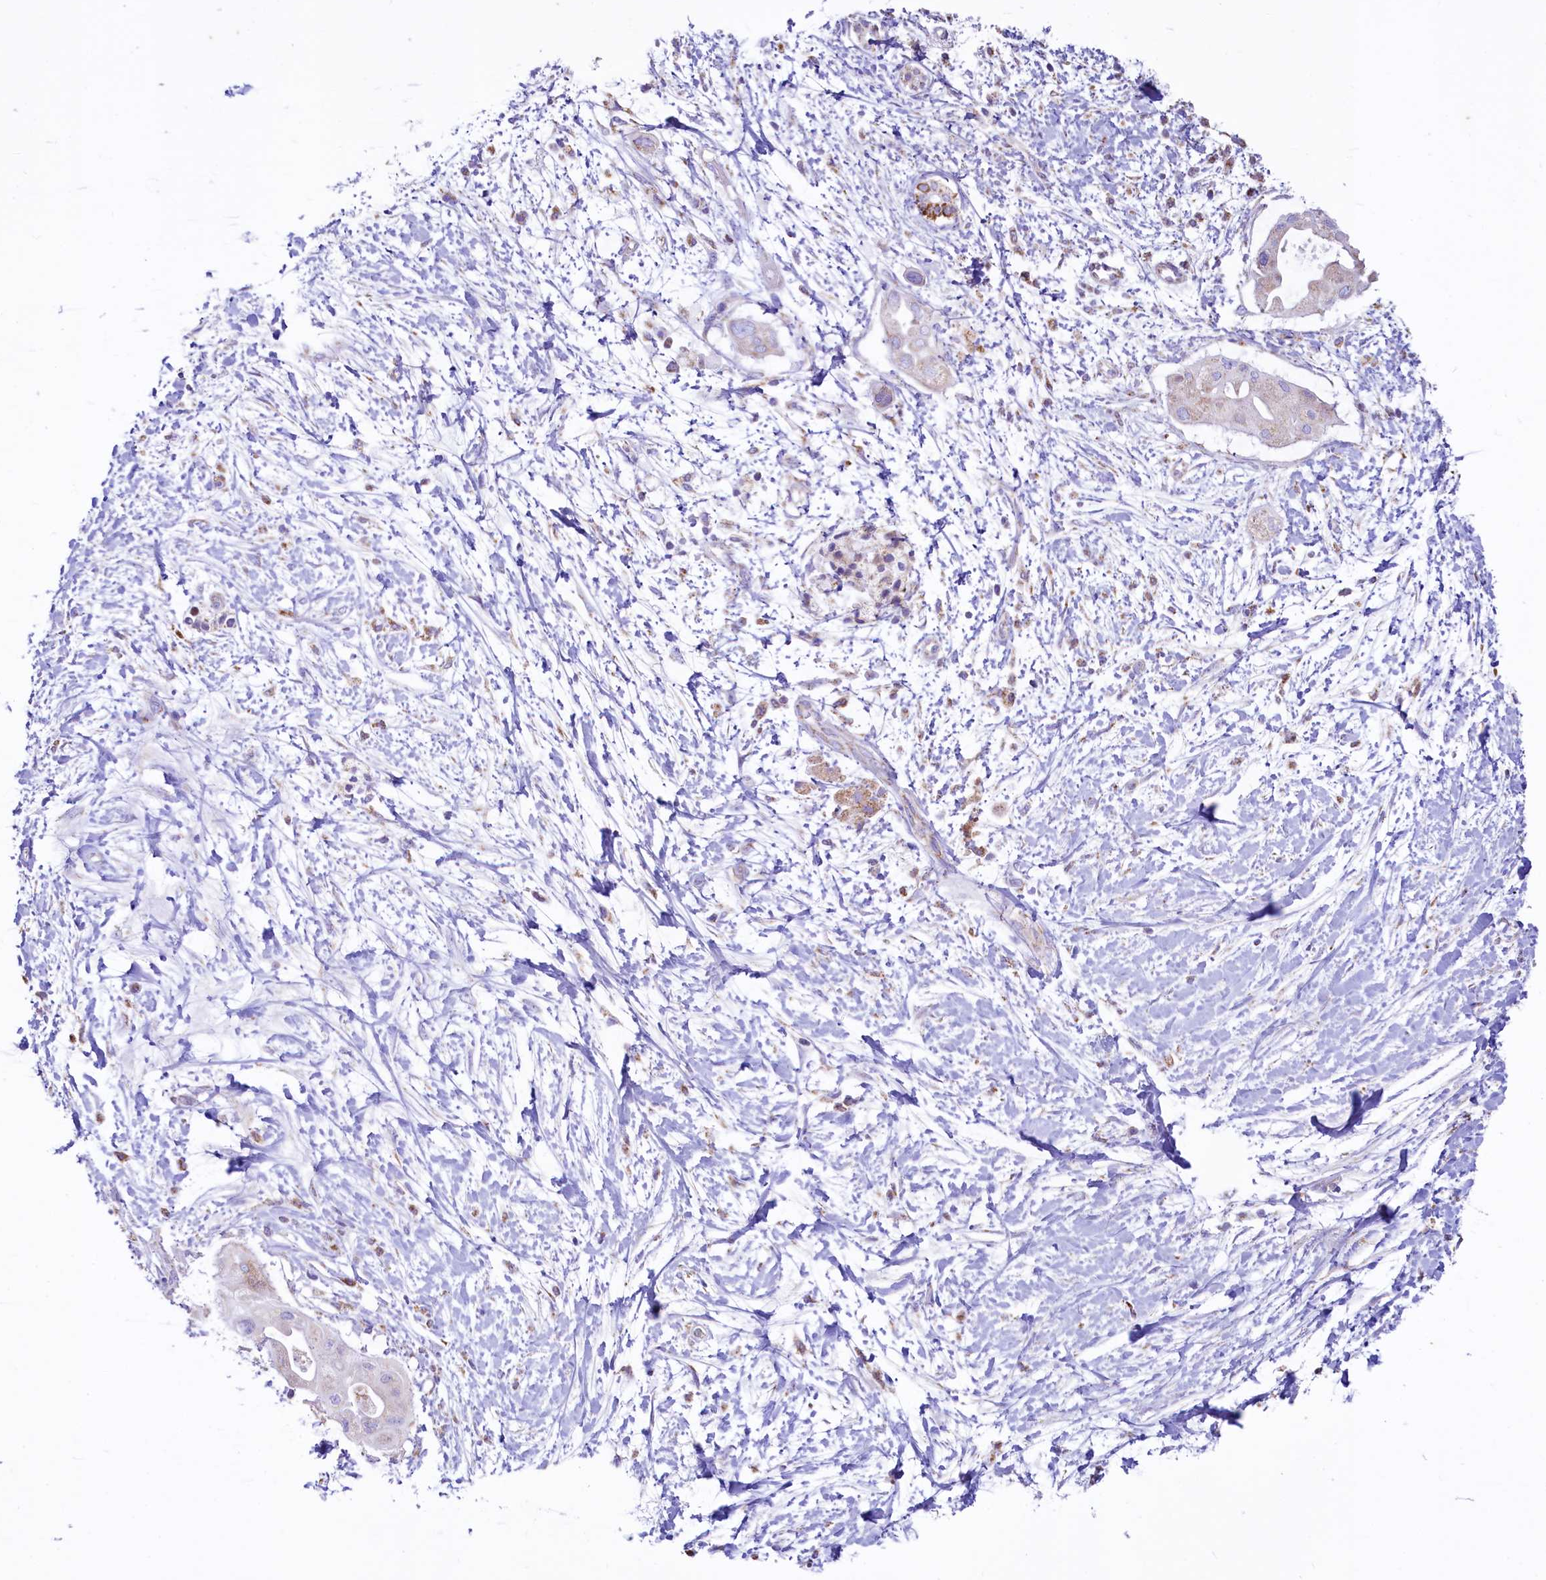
{"staining": {"intensity": "weak", "quantity": "<25%", "location": "cytoplasmic/membranous"}, "tissue": "pancreatic cancer", "cell_type": "Tumor cells", "image_type": "cancer", "snomed": [{"axis": "morphology", "description": "Adenocarcinoma, NOS"}, {"axis": "topography", "description": "Pancreas"}], "caption": "The micrograph shows no staining of tumor cells in adenocarcinoma (pancreatic).", "gene": "VWCE", "patient": {"sex": "male", "age": 68}}